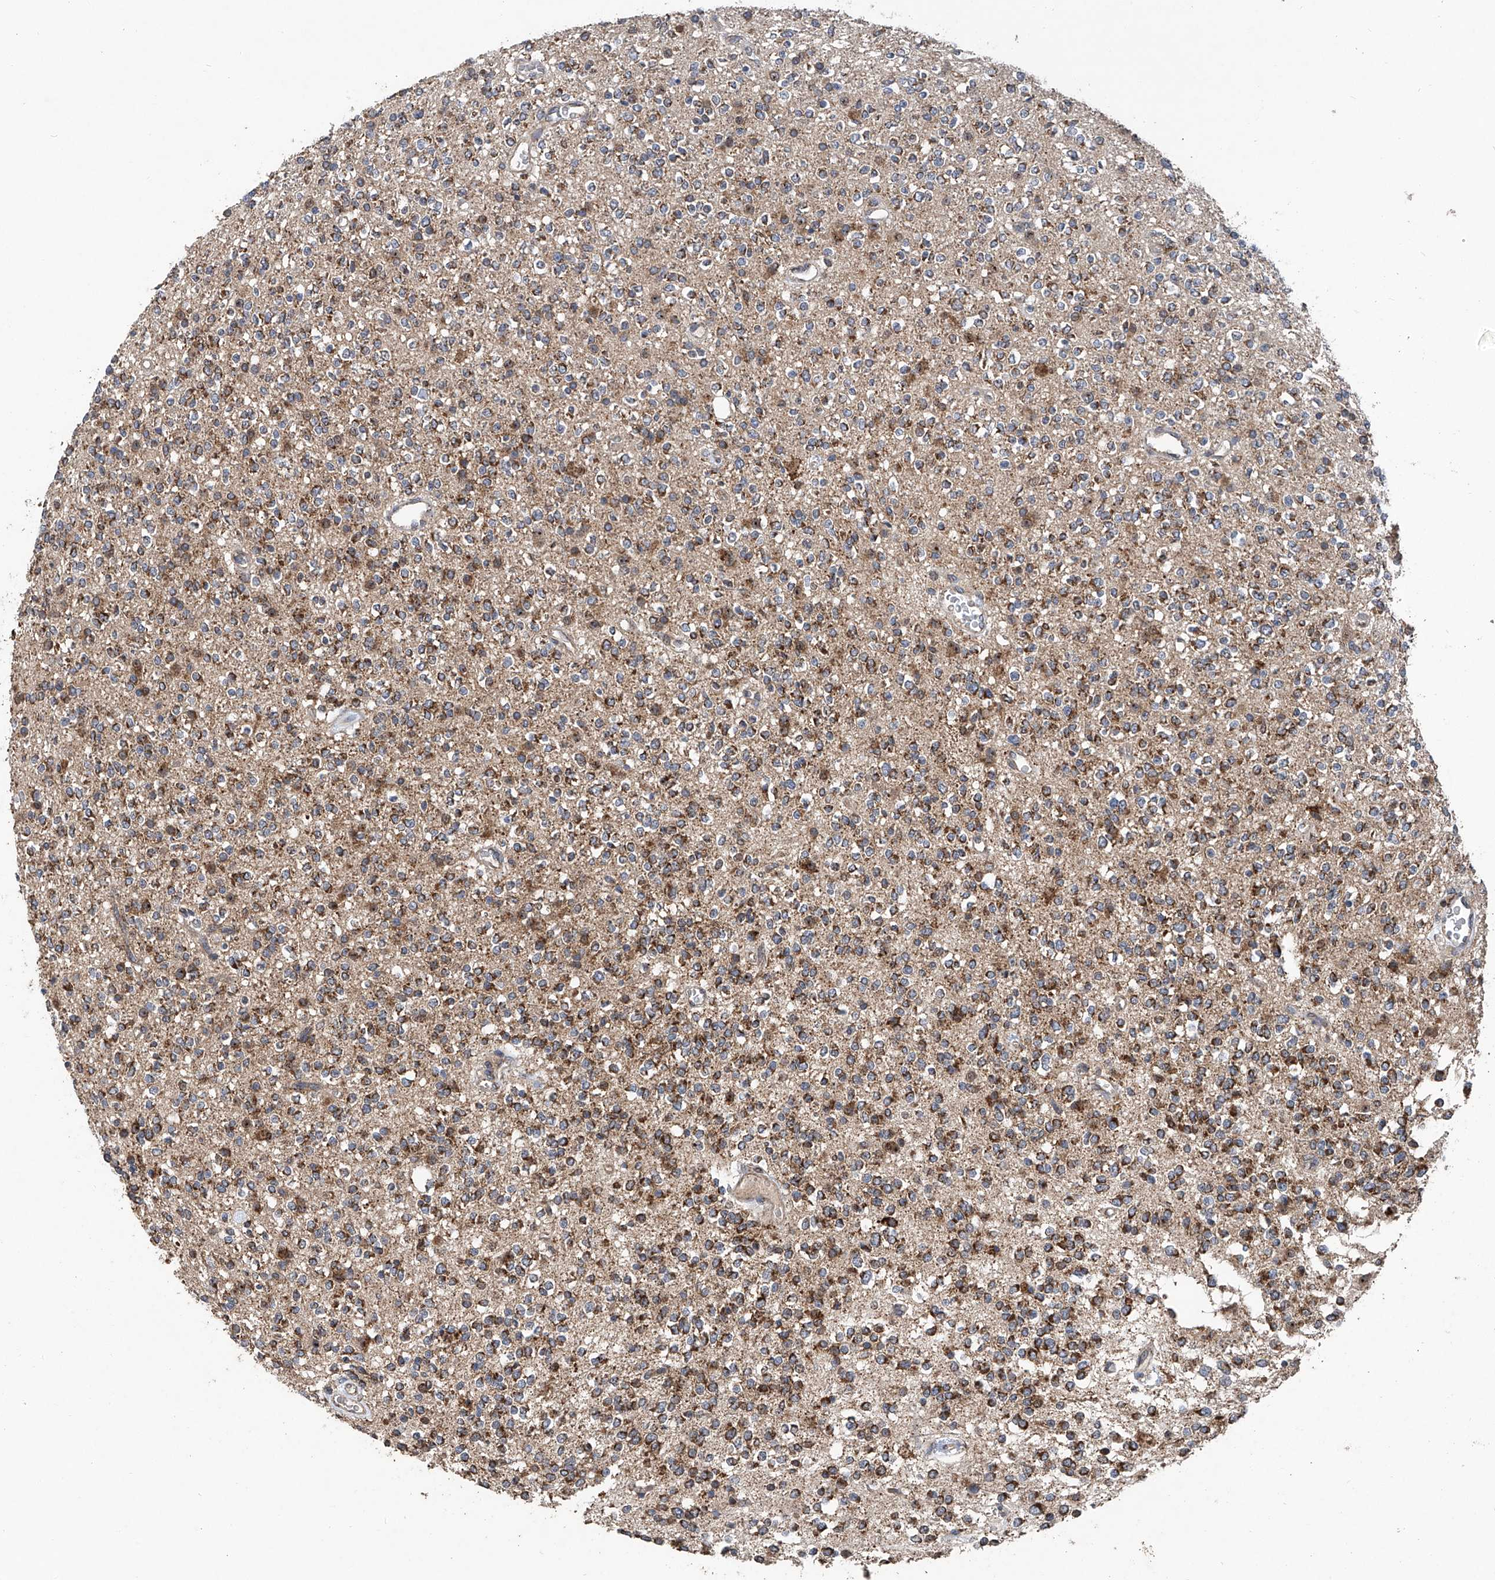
{"staining": {"intensity": "moderate", "quantity": ">75%", "location": "cytoplasmic/membranous"}, "tissue": "glioma", "cell_type": "Tumor cells", "image_type": "cancer", "snomed": [{"axis": "morphology", "description": "Glioma, malignant, High grade"}, {"axis": "topography", "description": "Brain"}], "caption": "The image demonstrates staining of high-grade glioma (malignant), revealing moderate cytoplasmic/membranous protein positivity (brown color) within tumor cells.", "gene": "BCKDHB", "patient": {"sex": "male", "age": 34}}